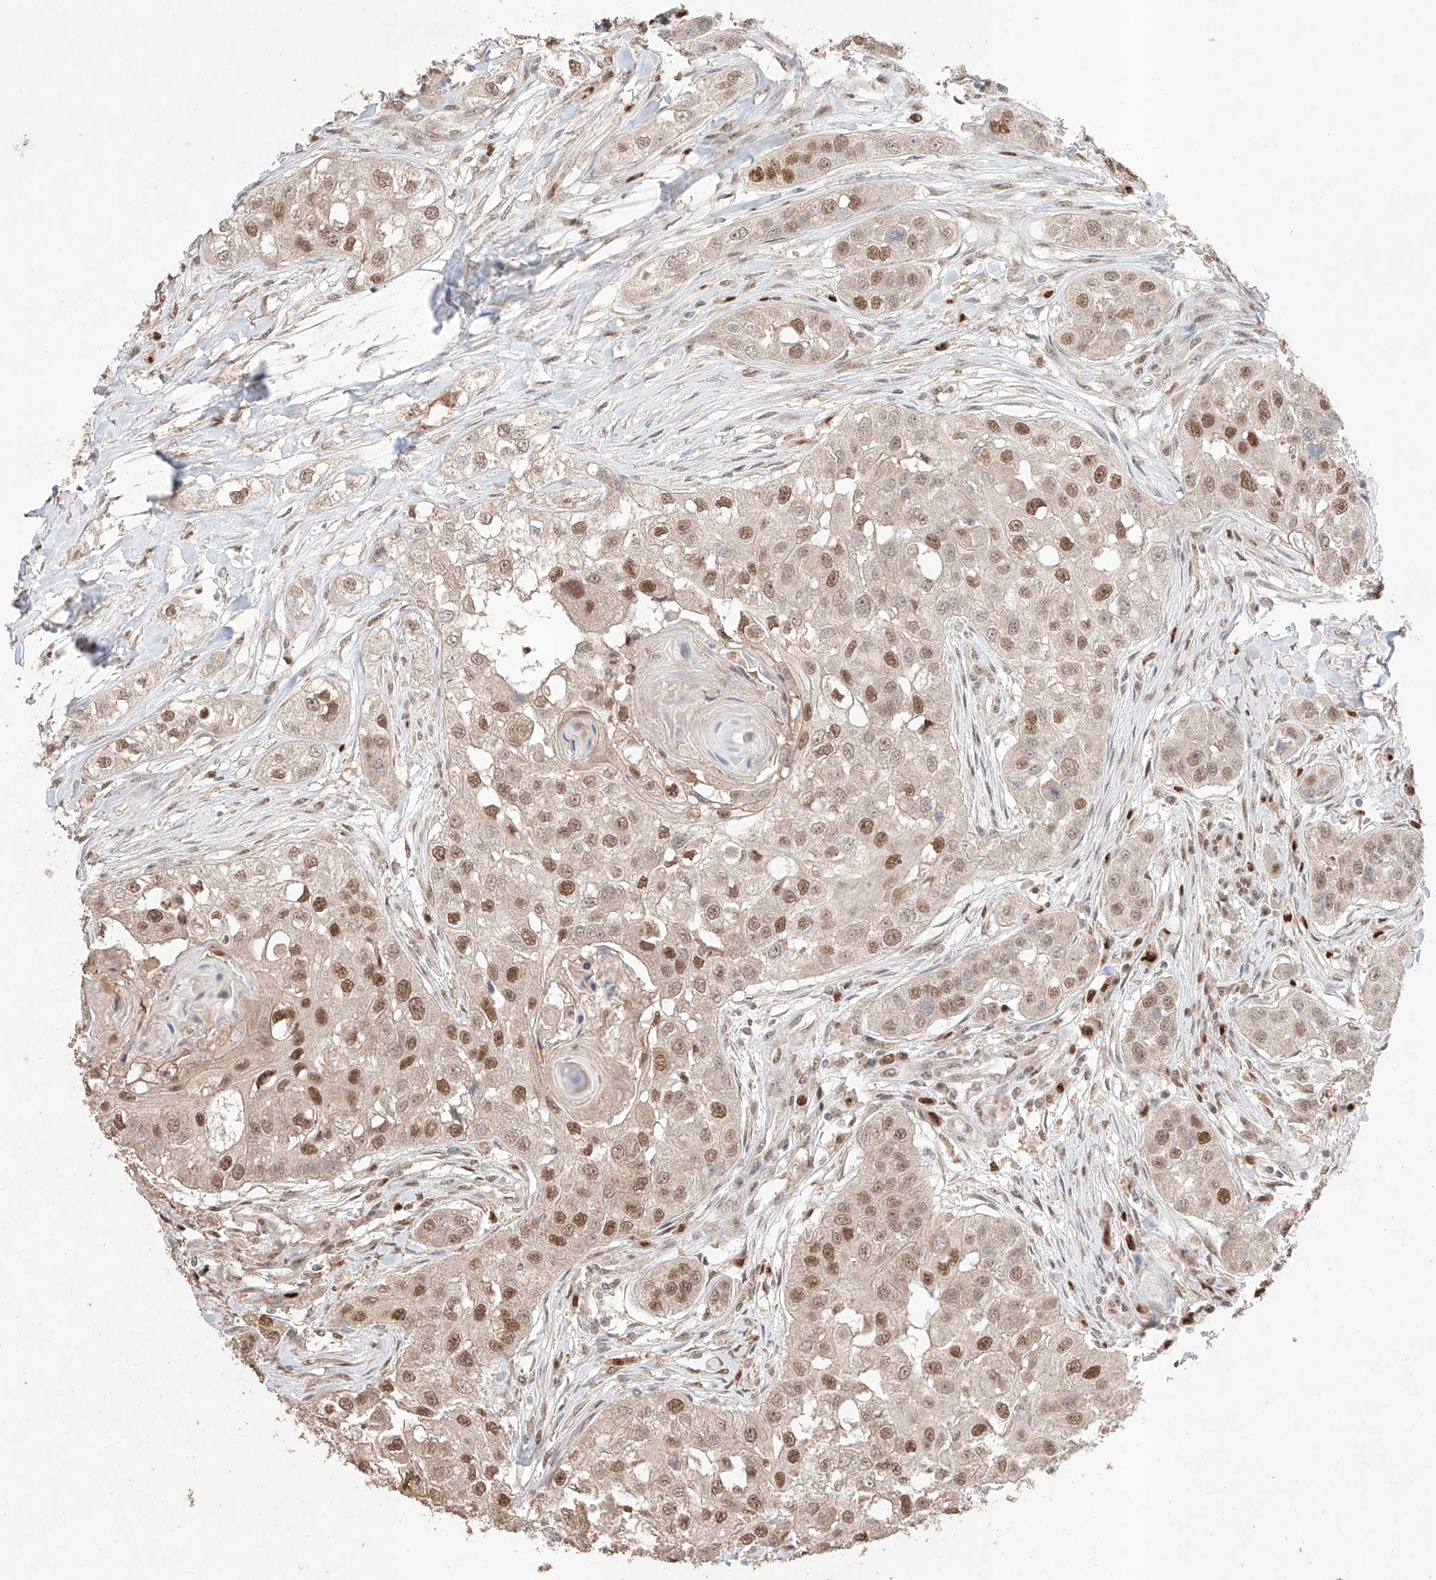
{"staining": {"intensity": "moderate", "quantity": ">75%", "location": "nuclear"}, "tissue": "head and neck cancer", "cell_type": "Tumor cells", "image_type": "cancer", "snomed": [{"axis": "morphology", "description": "Normal tissue, NOS"}, {"axis": "morphology", "description": "Squamous cell carcinoma, NOS"}, {"axis": "topography", "description": "Skeletal muscle"}, {"axis": "topography", "description": "Head-Neck"}], "caption": "Protein expression by immunohistochemistry demonstrates moderate nuclear expression in about >75% of tumor cells in squamous cell carcinoma (head and neck). (Stains: DAB (3,3'-diaminobenzidine) in brown, nuclei in blue, Microscopy: brightfield microscopy at high magnification).", "gene": "APIP", "patient": {"sex": "male", "age": 51}}